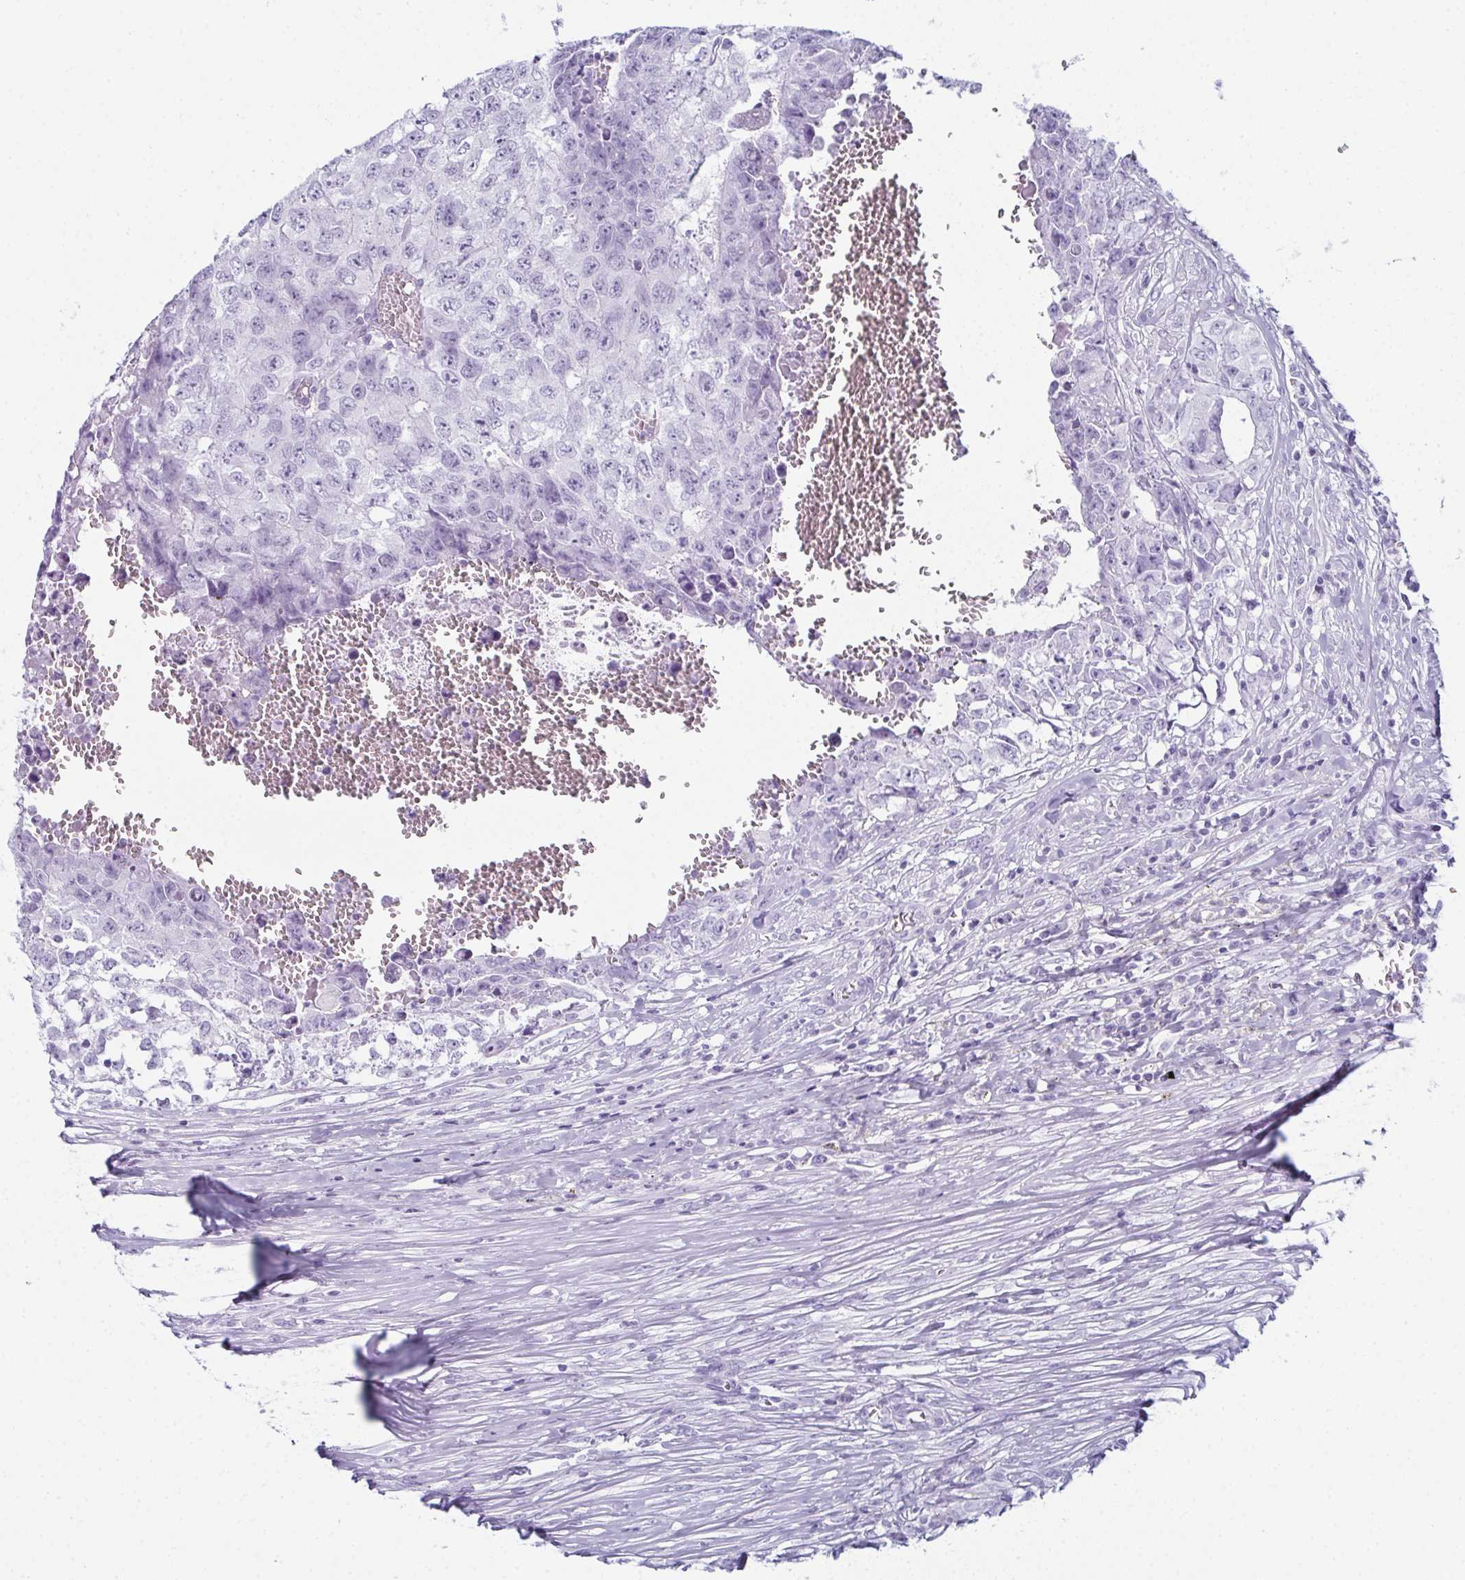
{"staining": {"intensity": "negative", "quantity": "none", "location": "none"}, "tissue": "testis cancer", "cell_type": "Tumor cells", "image_type": "cancer", "snomed": [{"axis": "morphology", "description": "Carcinoma, Embryonal, NOS"}, {"axis": "morphology", "description": "Teratoma, malignant, NOS"}, {"axis": "topography", "description": "Testis"}], "caption": "This is an immunohistochemistry micrograph of human testis cancer (embryonal carcinoma). There is no expression in tumor cells.", "gene": "ENKUR", "patient": {"sex": "male", "age": 24}}